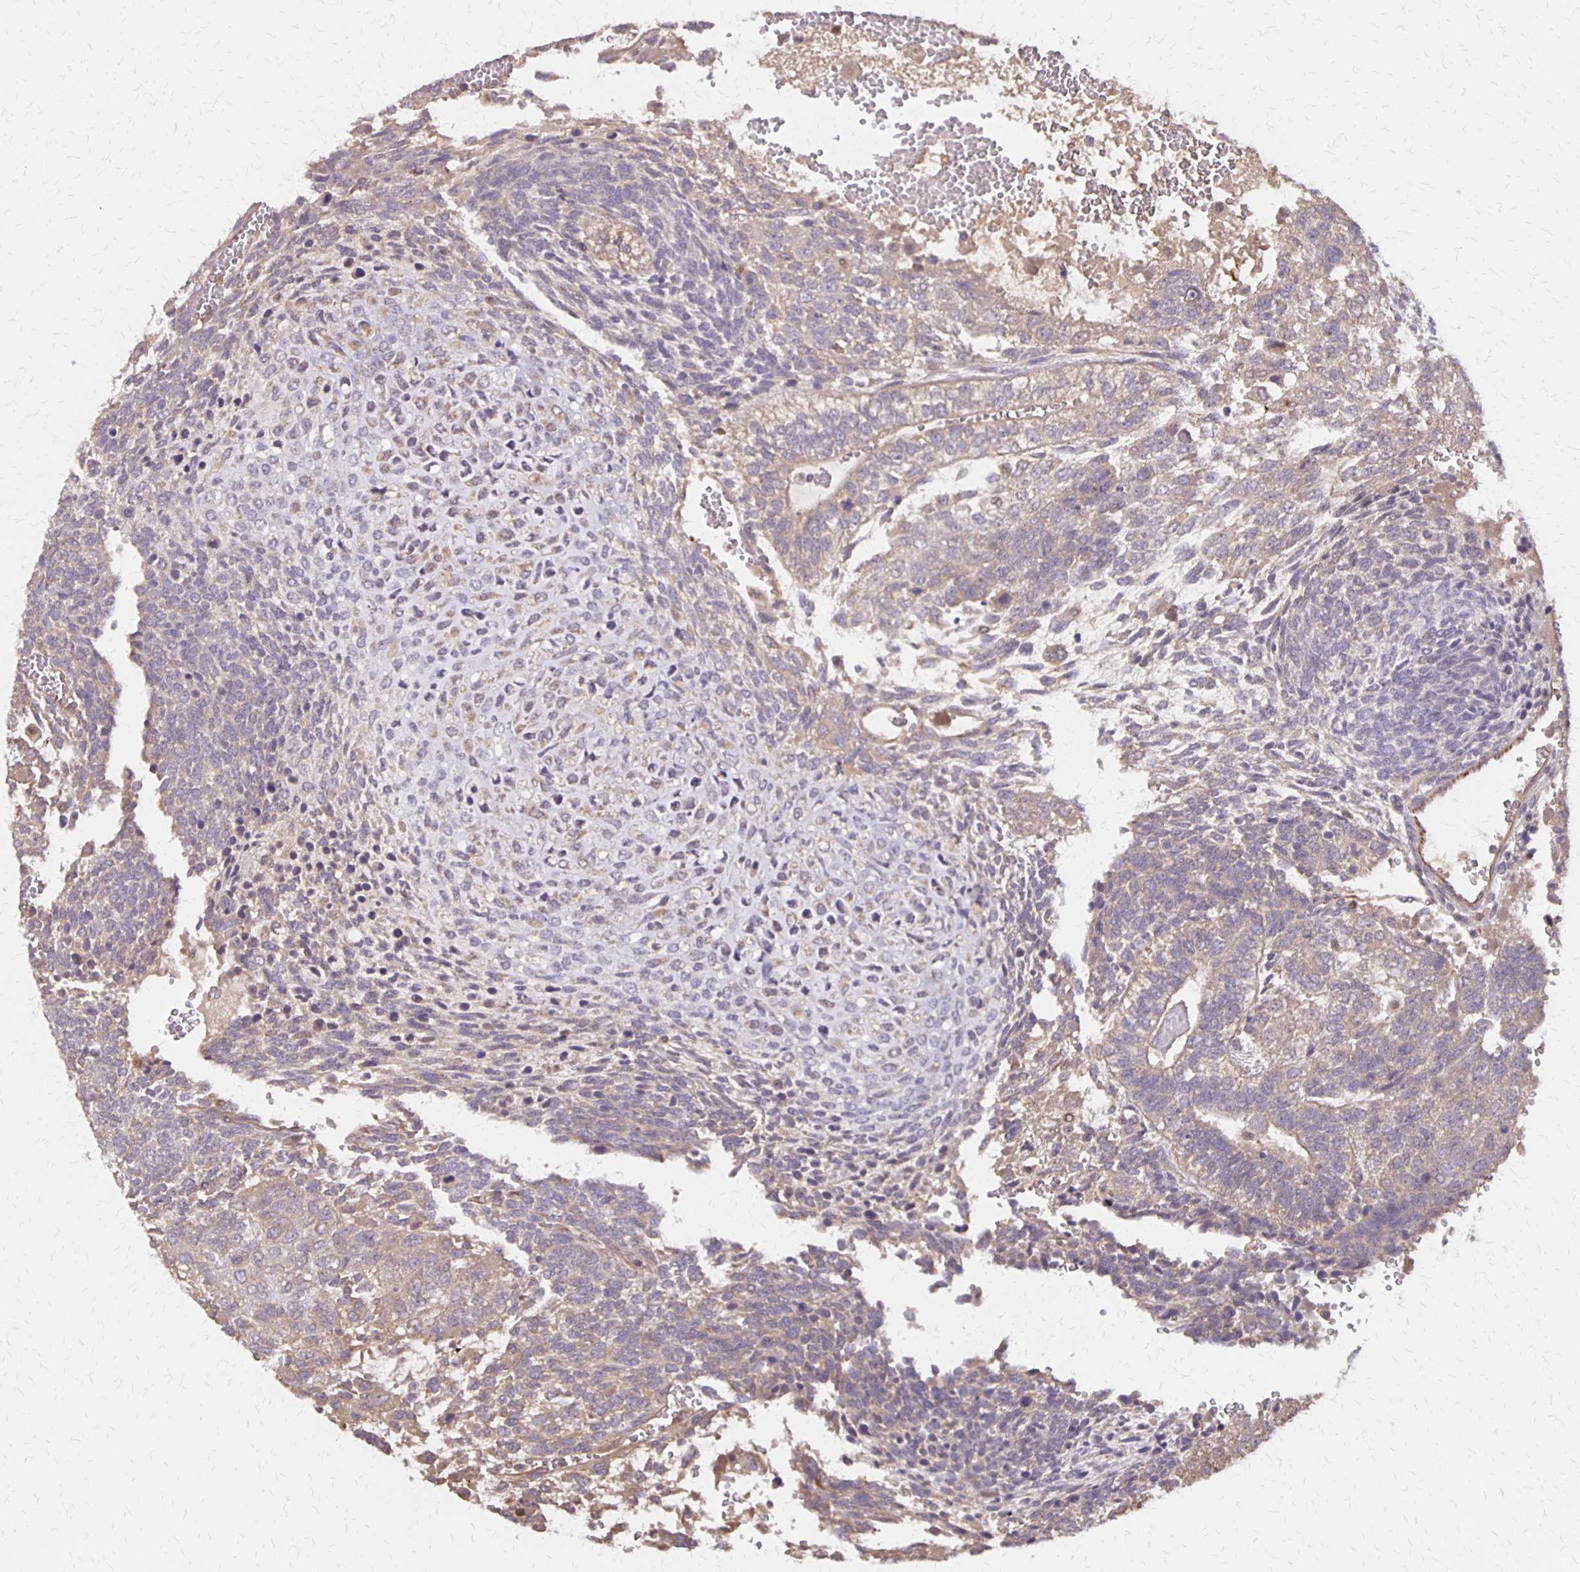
{"staining": {"intensity": "weak", "quantity": "<25%", "location": "cytoplasmic/membranous"}, "tissue": "testis cancer", "cell_type": "Tumor cells", "image_type": "cancer", "snomed": [{"axis": "morphology", "description": "Normal tissue, NOS"}, {"axis": "morphology", "description": "Carcinoma, Embryonal, NOS"}, {"axis": "topography", "description": "Testis"}, {"axis": "topography", "description": "Epididymis"}], "caption": "Human testis cancer stained for a protein using IHC shows no expression in tumor cells.", "gene": "NOG", "patient": {"sex": "male", "age": 23}}